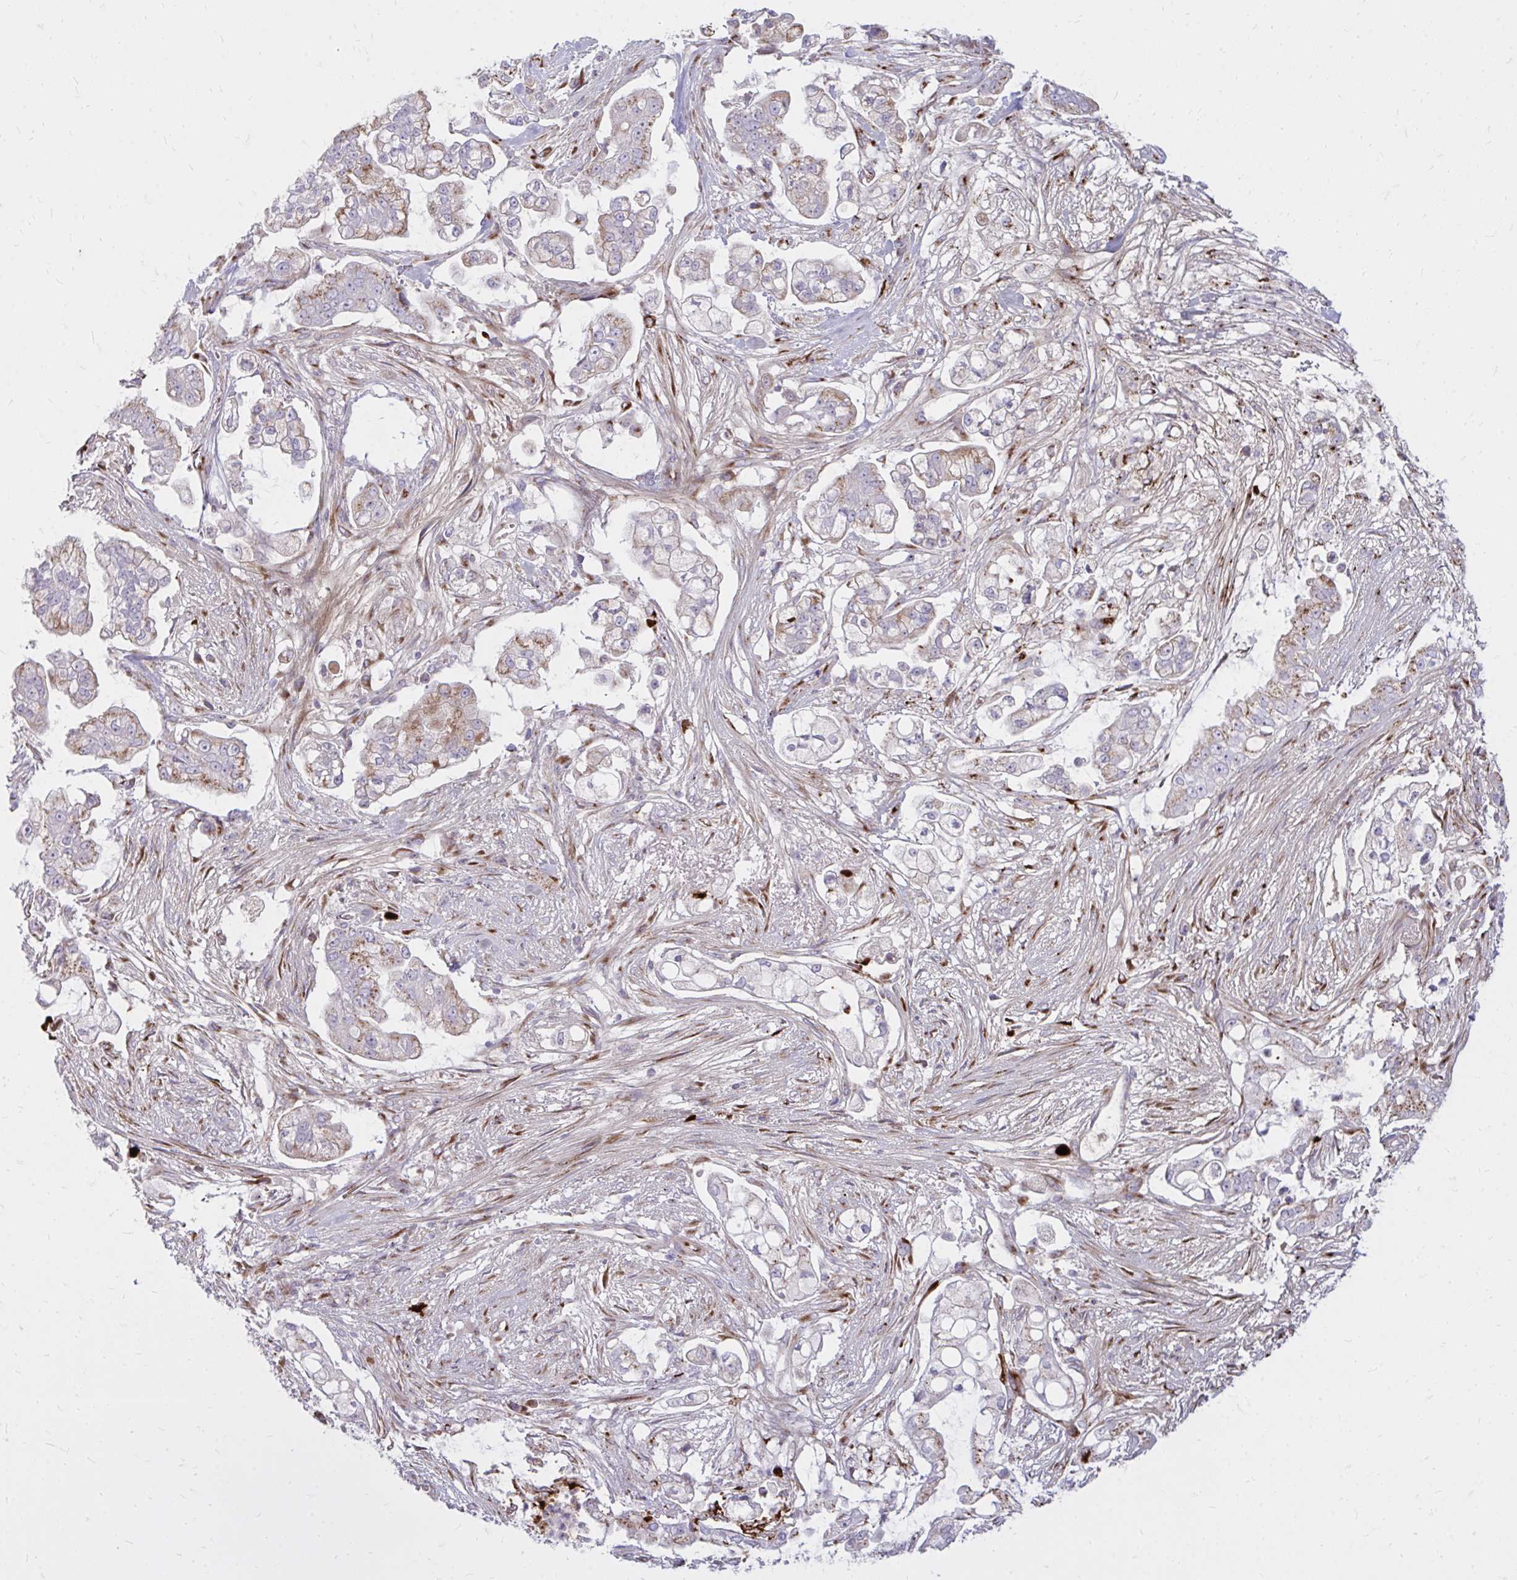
{"staining": {"intensity": "moderate", "quantity": "<25%", "location": "cytoplasmic/membranous"}, "tissue": "pancreatic cancer", "cell_type": "Tumor cells", "image_type": "cancer", "snomed": [{"axis": "morphology", "description": "Adenocarcinoma, NOS"}, {"axis": "topography", "description": "Pancreas"}], "caption": "Protein expression analysis of human pancreatic adenocarcinoma reveals moderate cytoplasmic/membranous positivity in approximately <25% of tumor cells. Nuclei are stained in blue.", "gene": "RAB6B", "patient": {"sex": "female", "age": 69}}